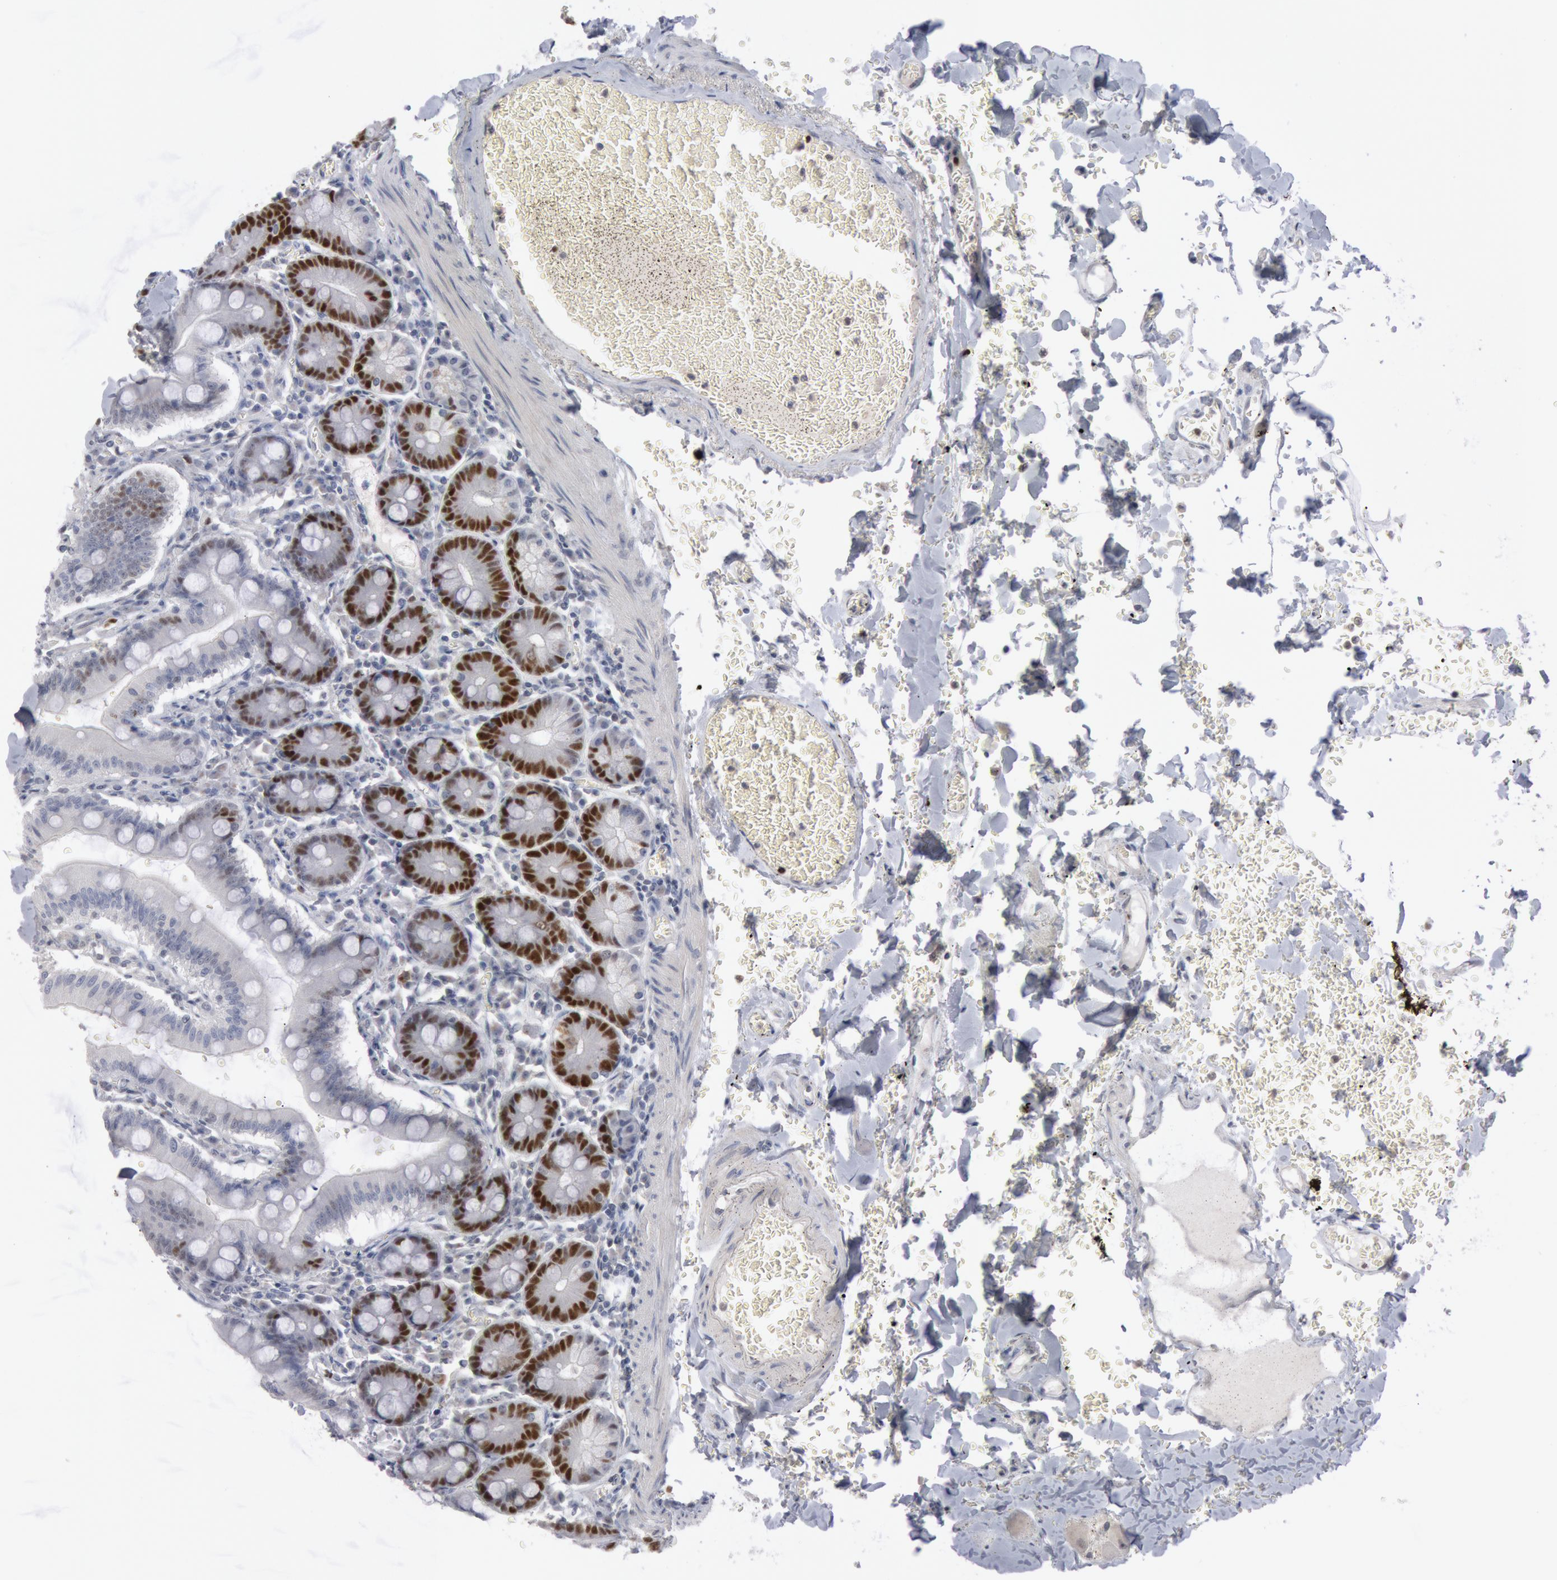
{"staining": {"intensity": "weak", "quantity": "25%-75%", "location": "nuclear"}, "tissue": "small intestine", "cell_type": "Glandular cells", "image_type": "normal", "snomed": [{"axis": "morphology", "description": "Normal tissue, NOS"}, {"axis": "topography", "description": "Small intestine"}], "caption": "Protein analysis of normal small intestine reveals weak nuclear positivity in about 25%-75% of glandular cells. (DAB = brown stain, brightfield microscopy at high magnification).", "gene": "WDHD1", "patient": {"sex": "male", "age": 71}}